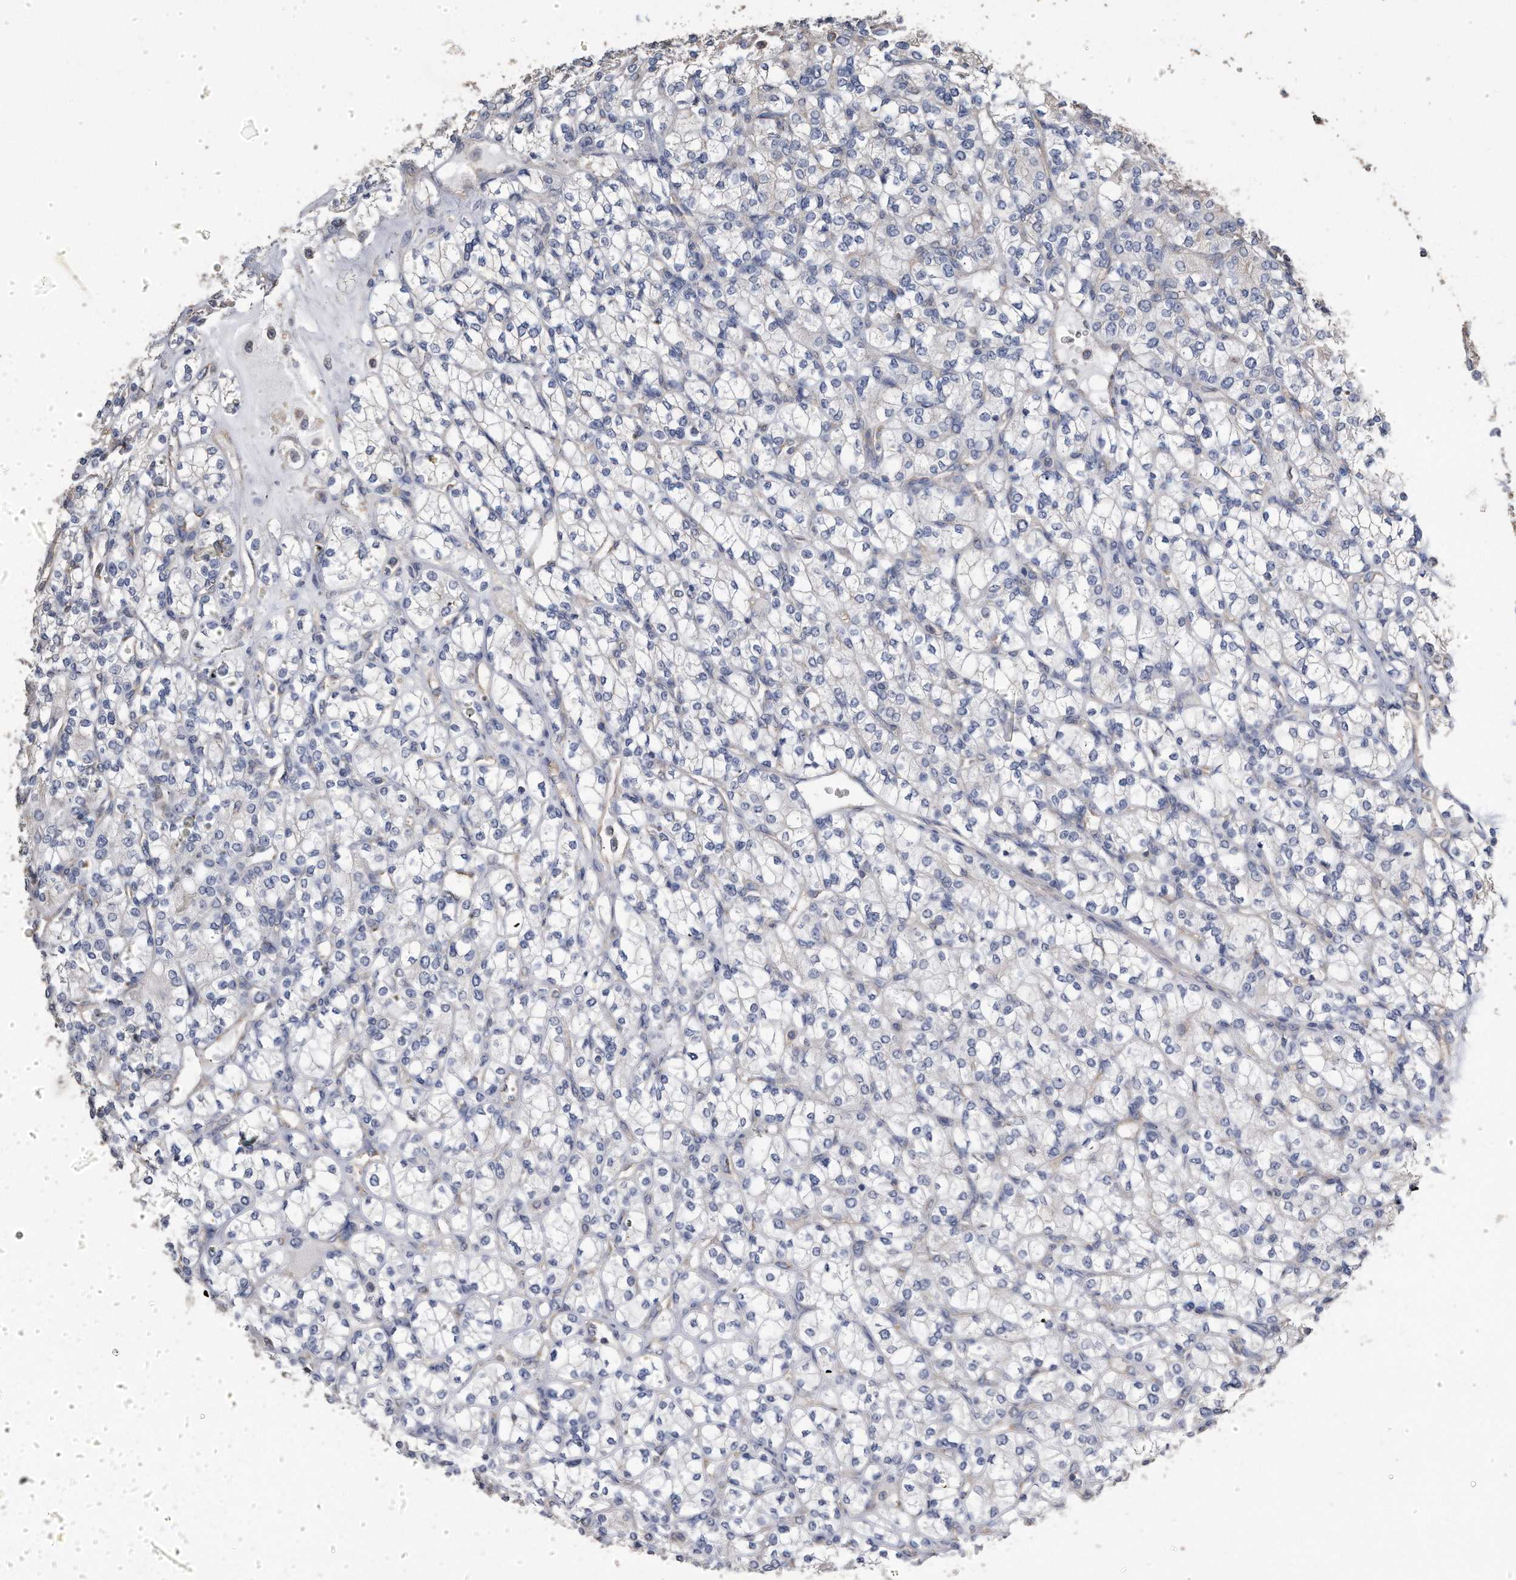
{"staining": {"intensity": "negative", "quantity": "none", "location": "none"}, "tissue": "renal cancer", "cell_type": "Tumor cells", "image_type": "cancer", "snomed": [{"axis": "morphology", "description": "Adenocarcinoma, NOS"}, {"axis": "topography", "description": "Kidney"}], "caption": "Tumor cells are negative for protein expression in human renal adenocarcinoma.", "gene": "CDCP1", "patient": {"sex": "male", "age": 77}}